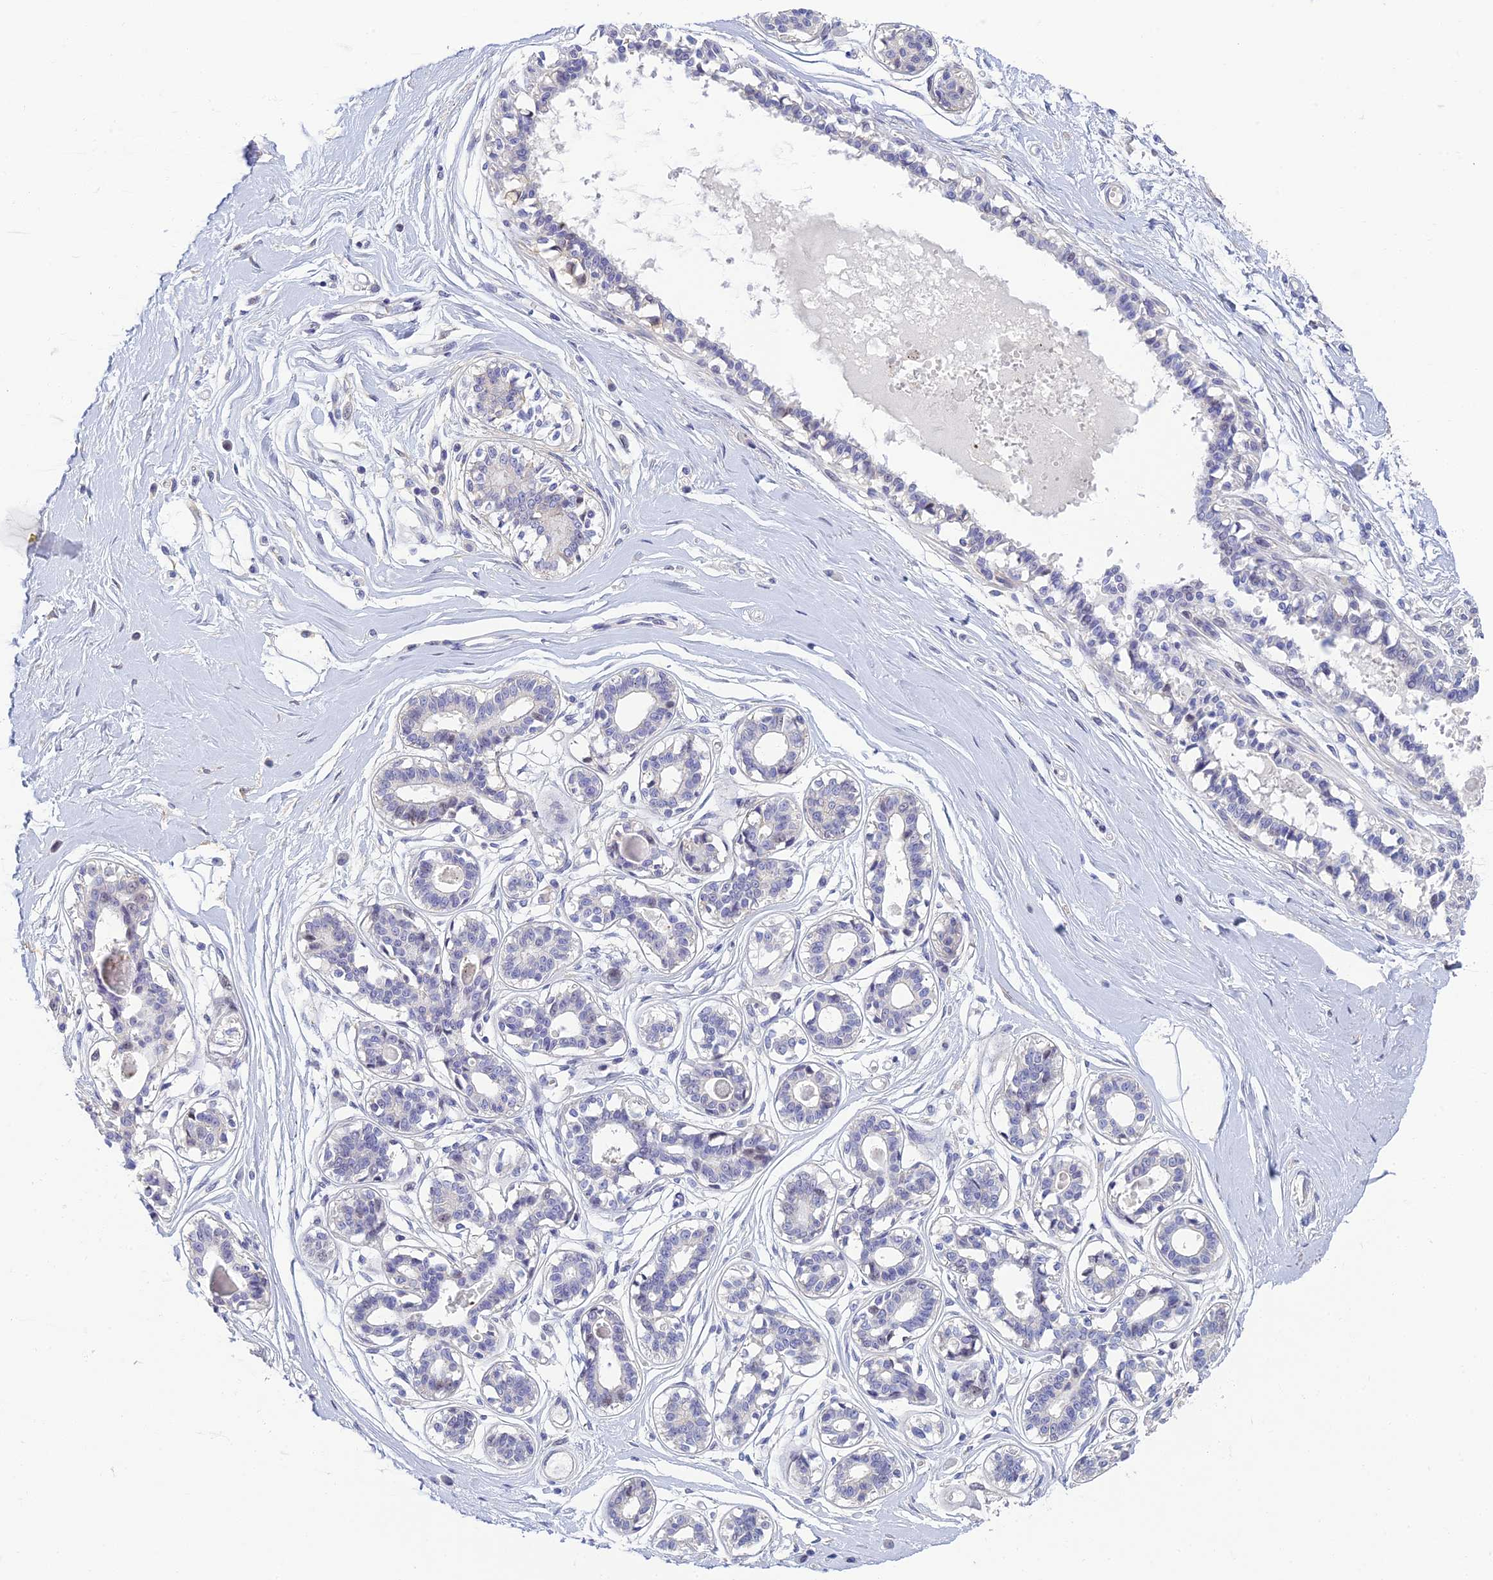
{"staining": {"intensity": "negative", "quantity": "none", "location": "none"}, "tissue": "breast", "cell_type": "Adipocytes", "image_type": "normal", "snomed": [{"axis": "morphology", "description": "Normal tissue, NOS"}, {"axis": "topography", "description": "Breast"}], "caption": "Micrograph shows no protein positivity in adipocytes of normal breast. (DAB (3,3'-diaminobenzidine) immunohistochemistry with hematoxylin counter stain).", "gene": "NEURL1", "patient": {"sex": "female", "age": 45}}